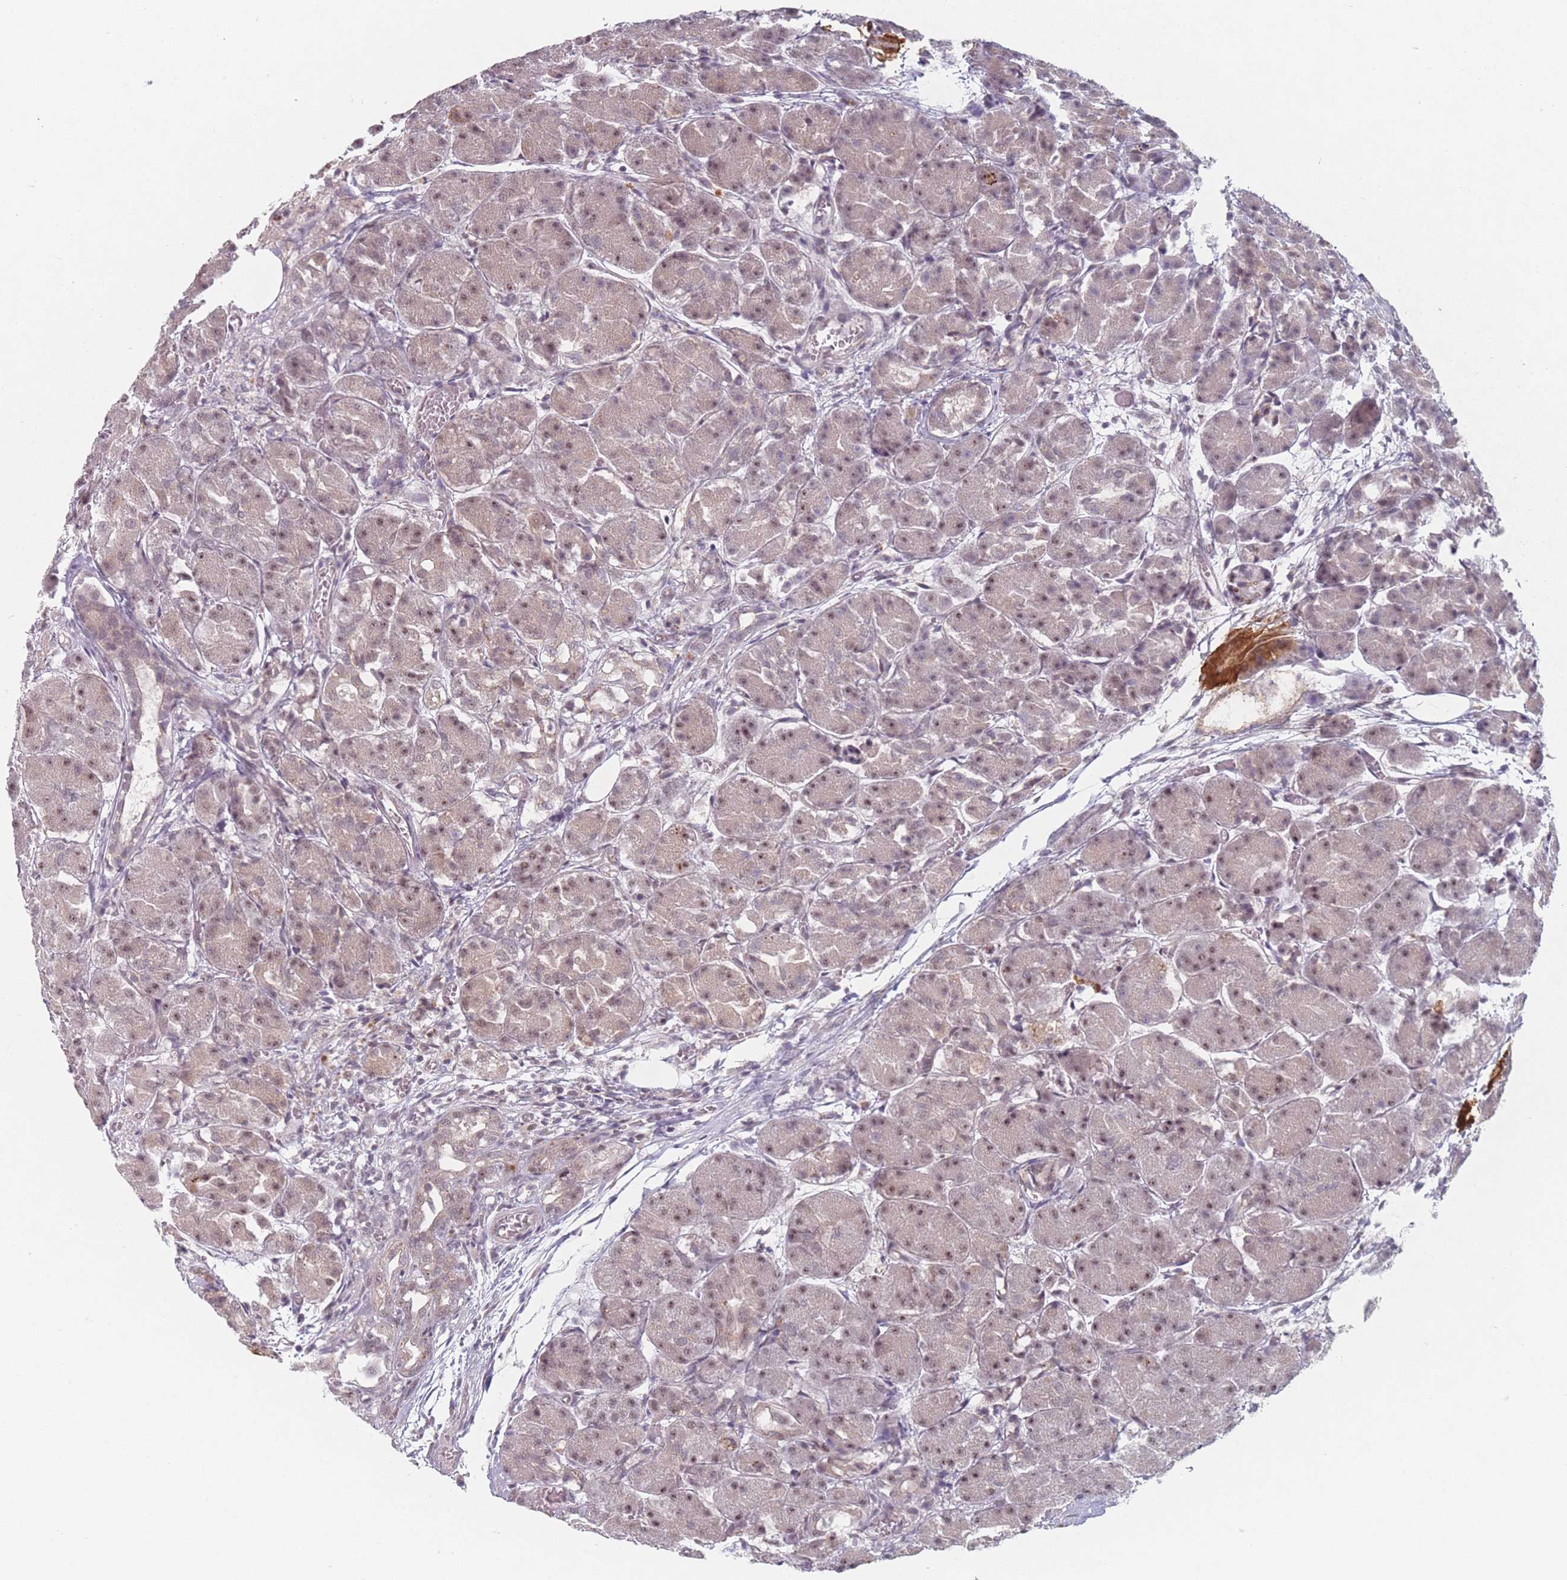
{"staining": {"intensity": "moderate", "quantity": "25%-75%", "location": "nuclear"}, "tissue": "pancreas", "cell_type": "Exocrine glandular cells", "image_type": "normal", "snomed": [{"axis": "morphology", "description": "Normal tissue, NOS"}, {"axis": "topography", "description": "Pancreas"}], "caption": "A brown stain shows moderate nuclear expression of a protein in exocrine glandular cells of unremarkable pancreas. (DAB (3,3'-diaminobenzidine) IHC, brown staining for protein, blue staining for nuclei).", "gene": "ZC3H14", "patient": {"sex": "male", "age": 63}}